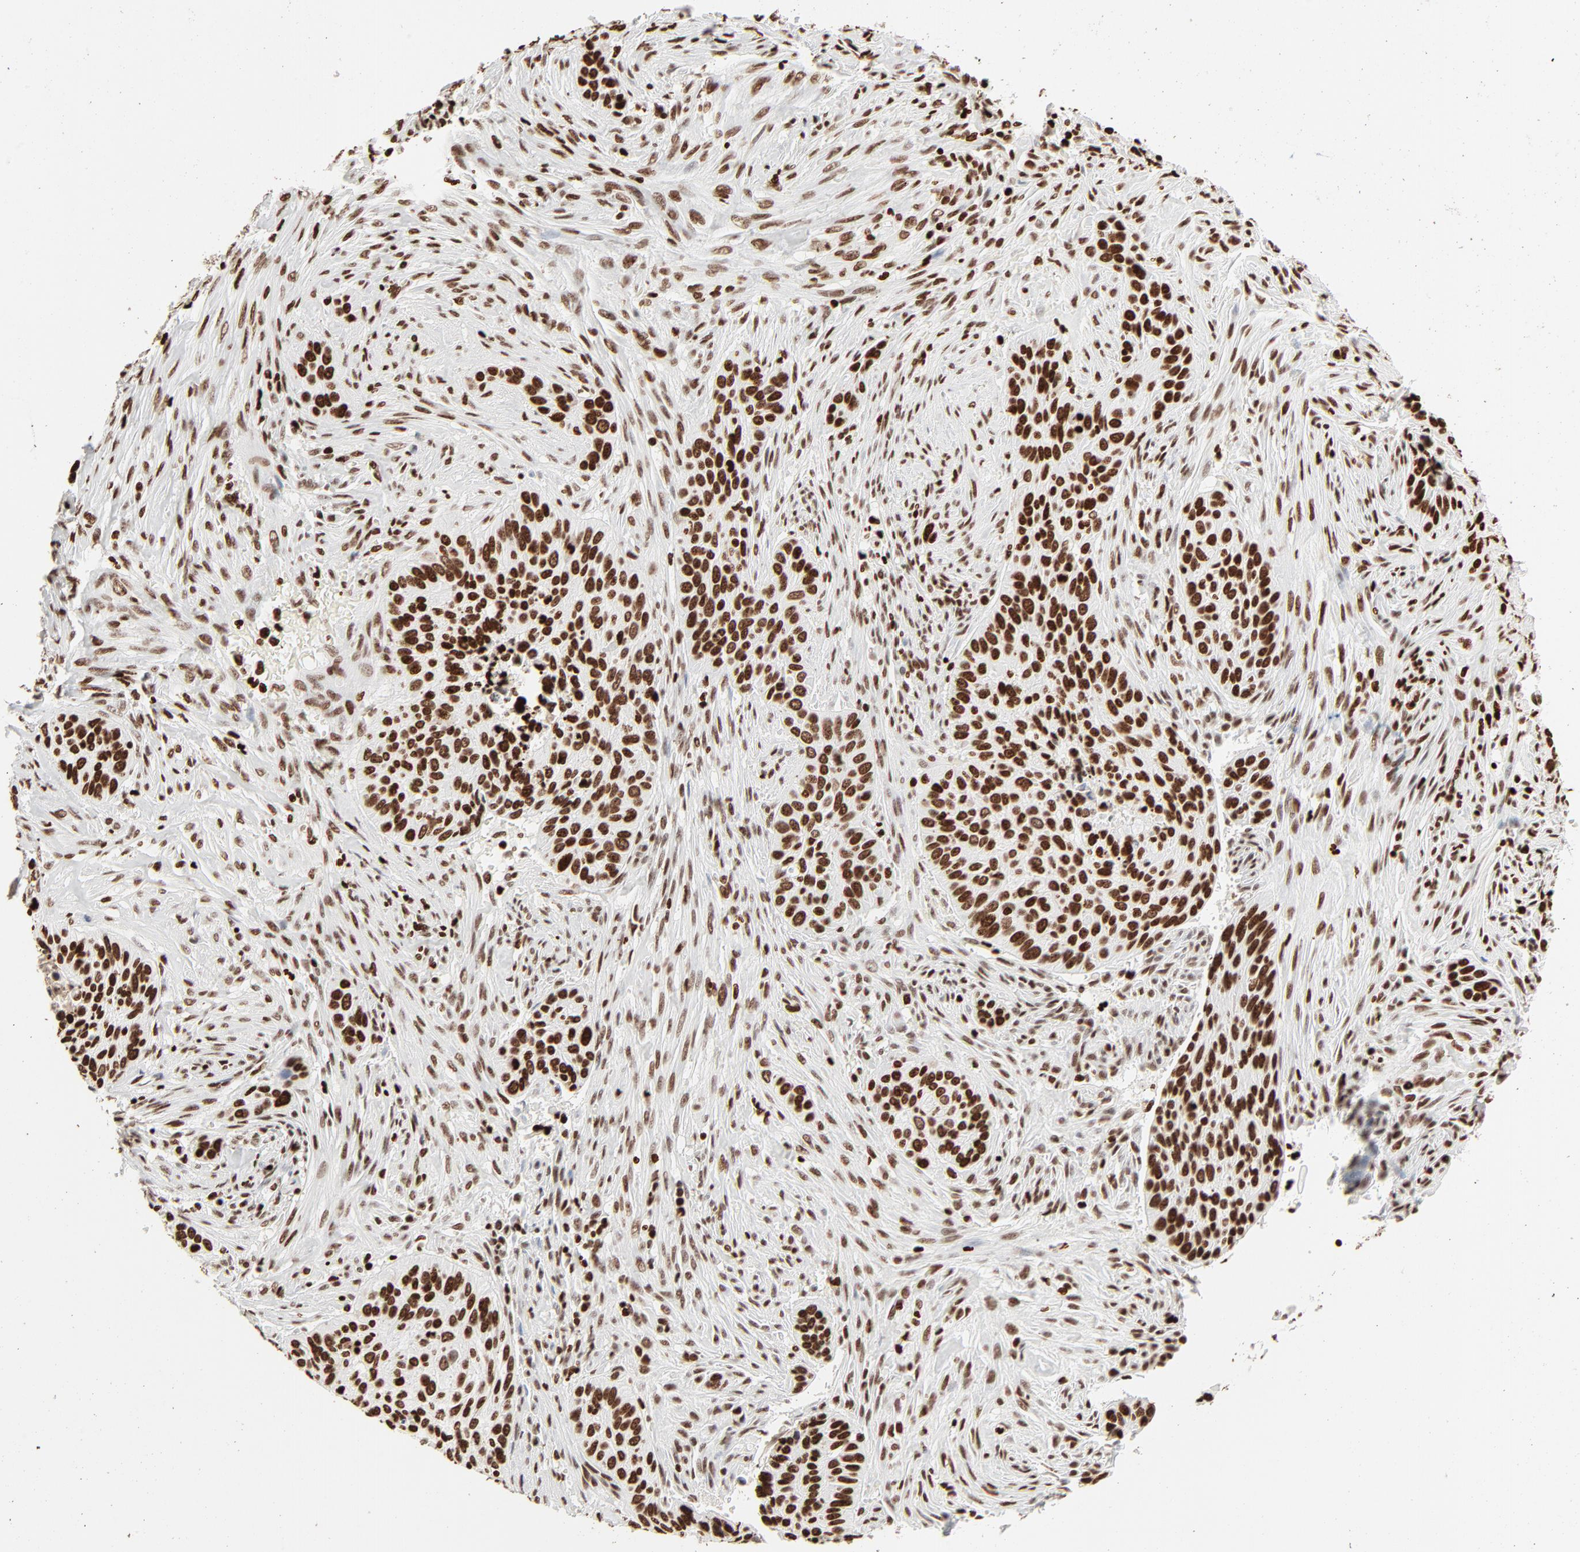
{"staining": {"intensity": "strong", "quantity": ">75%", "location": "nuclear"}, "tissue": "cervical cancer", "cell_type": "Tumor cells", "image_type": "cancer", "snomed": [{"axis": "morphology", "description": "Adenocarcinoma, NOS"}, {"axis": "topography", "description": "Cervix"}], "caption": "The photomicrograph demonstrates a brown stain indicating the presence of a protein in the nuclear of tumor cells in cervical cancer (adenocarcinoma).", "gene": "HMGB2", "patient": {"sex": "female", "age": 29}}